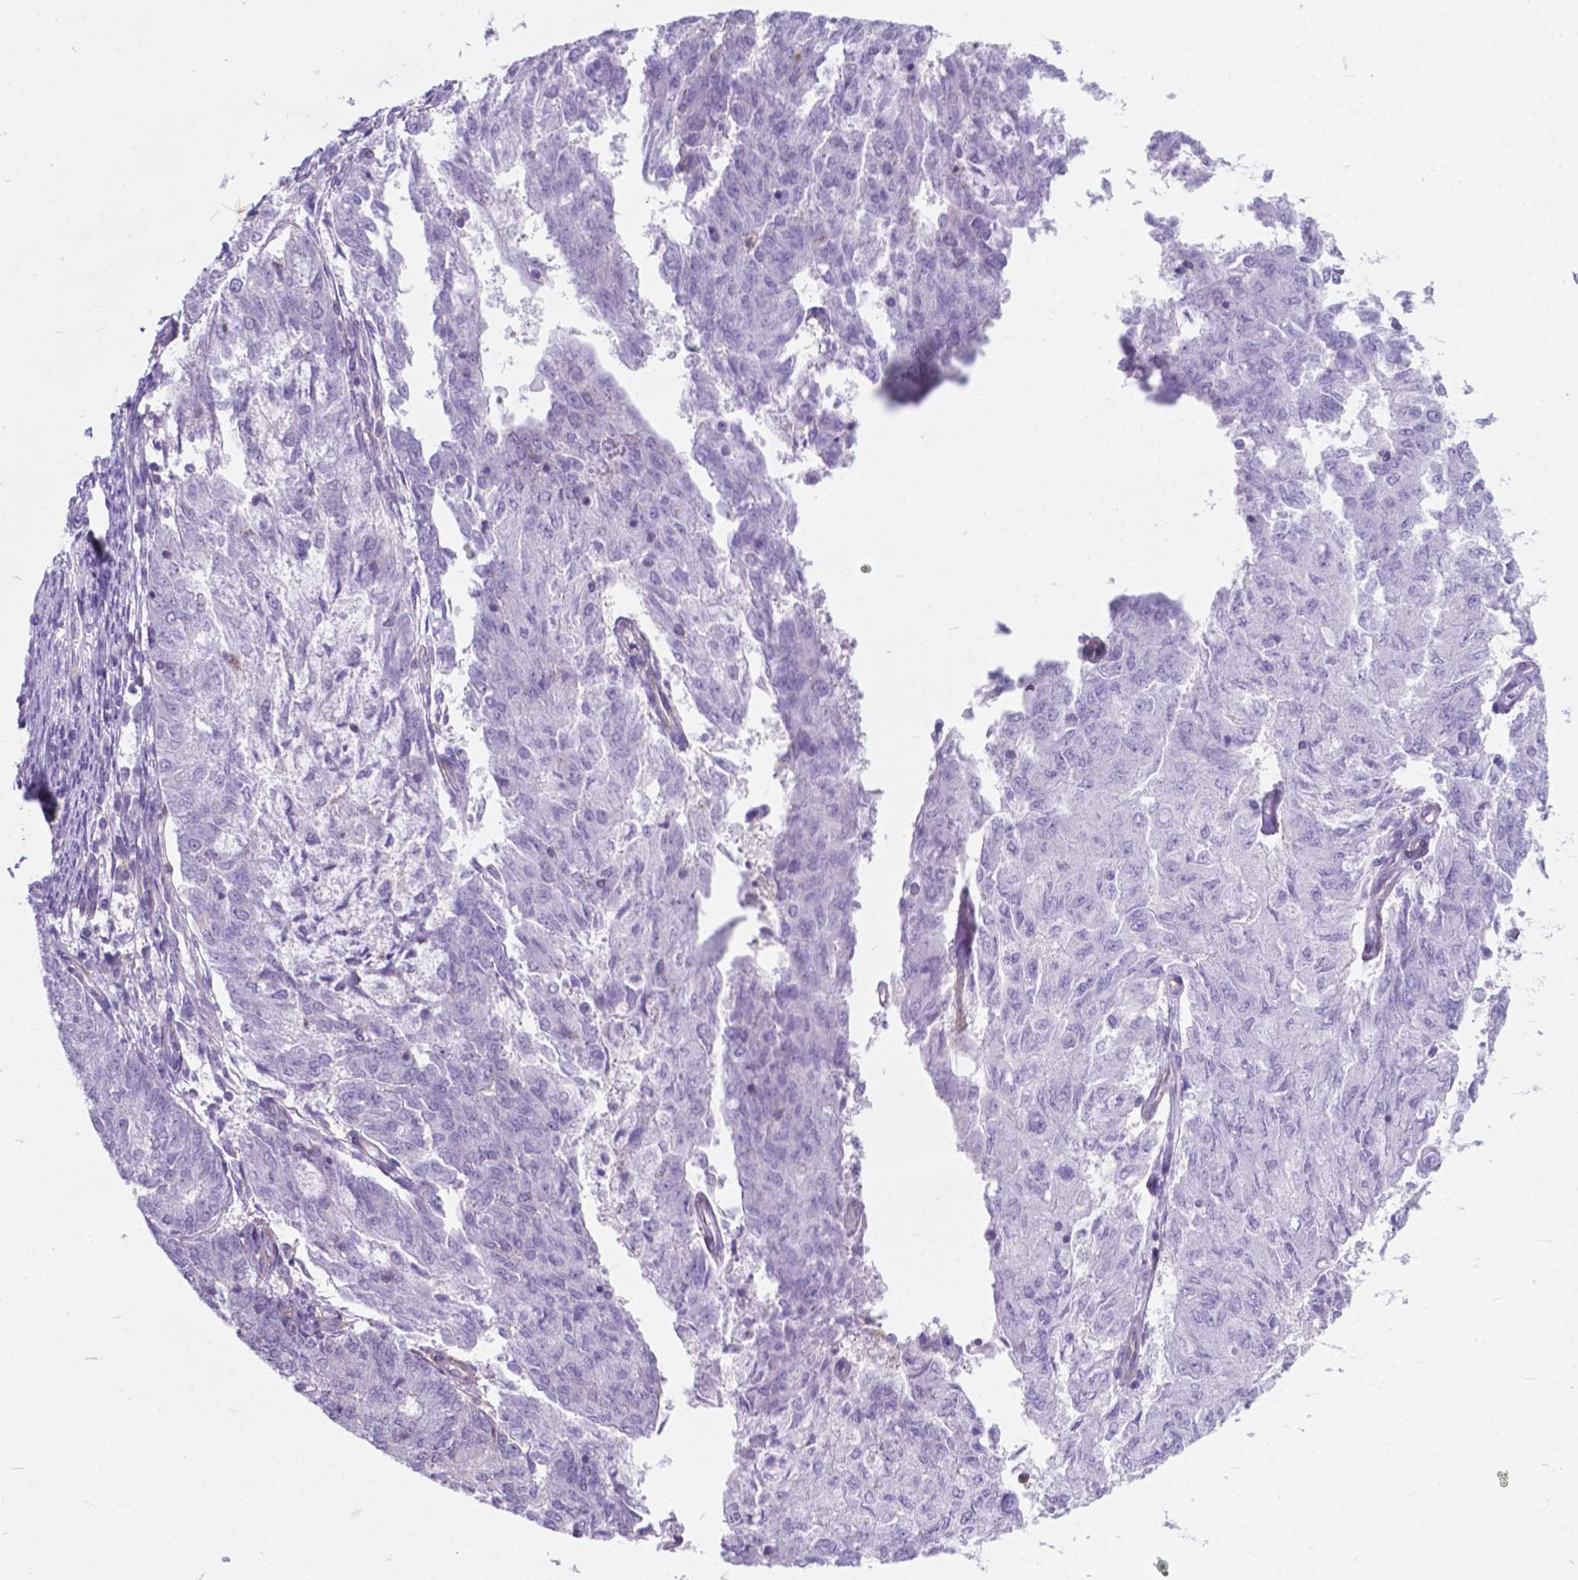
{"staining": {"intensity": "negative", "quantity": "none", "location": "none"}, "tissue": "endometrial cancer", "cell_type": "Tumor cells", "image_type": "cancer", "snomed": [{"axis": "morphology", "description": "Adenocarcinoma, NOS"}, {"axis": "topography", "description": "Endometrium"}], "caption": "Immunohistochemical staining of human endometrial cancer reveals no significant expression in tumor cells.", "gene": "KIAA0040", "patient": {"sex": "female", "age": 82}}